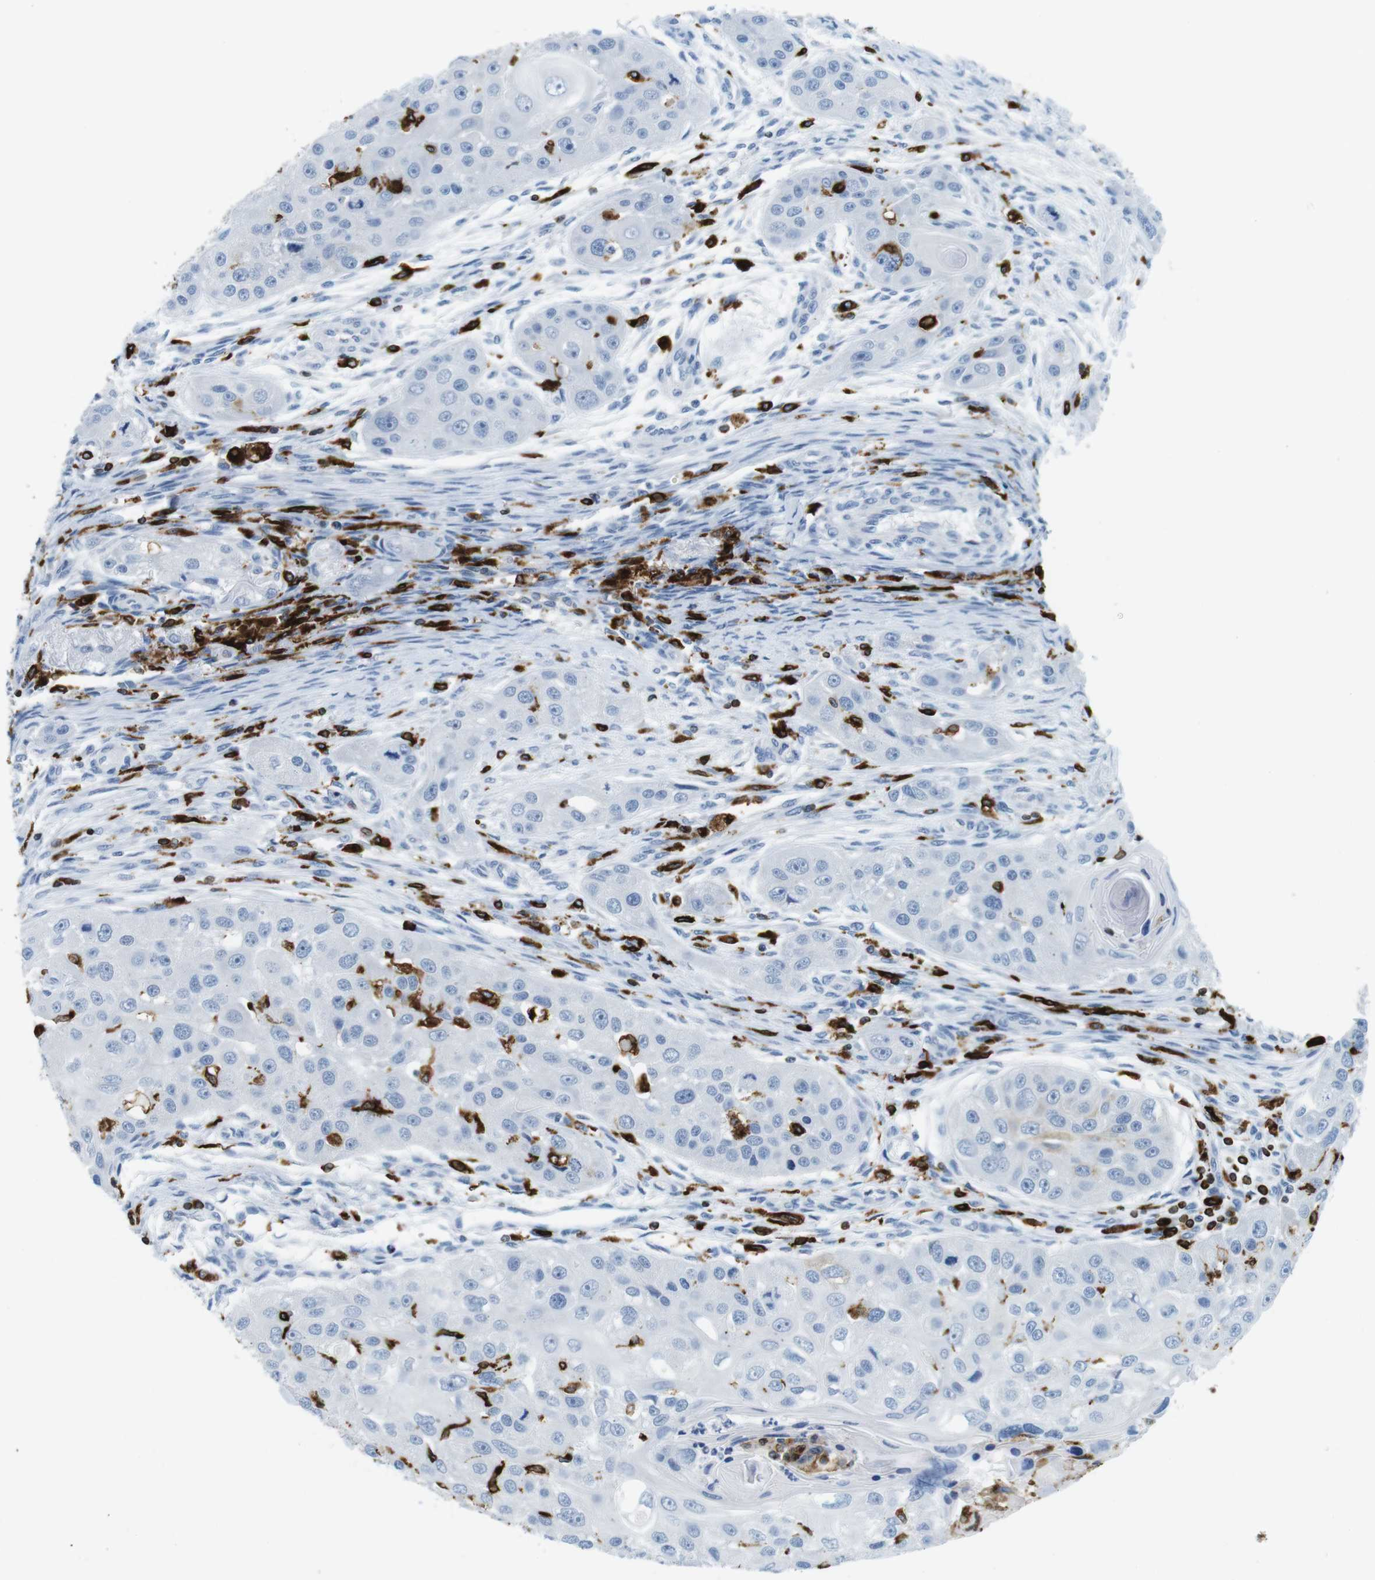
{"staining": {"intensity": "negative", "quantity": "none", "location": "none"}, "tissue": "head and neck cancer", "cell_type": "Tumor cells", "image_type": "cancer", "snomed": [{"axis": "morphology", "description": "Normal tissue, NOS"}, {"axis": "morphology", "description": "Squamous cell carcinoma, NOS"}, {"axis": "topography", "description": "Skeletal muscle"}, {"axis": "topography", "description": "Head-Neck"}], "caption": "Image shows no significant protein expression in tumor cells of head and neck squamous cell carcinoma.", "gene": "CIITA", "patient": {"sex": "male", "age": 51}}